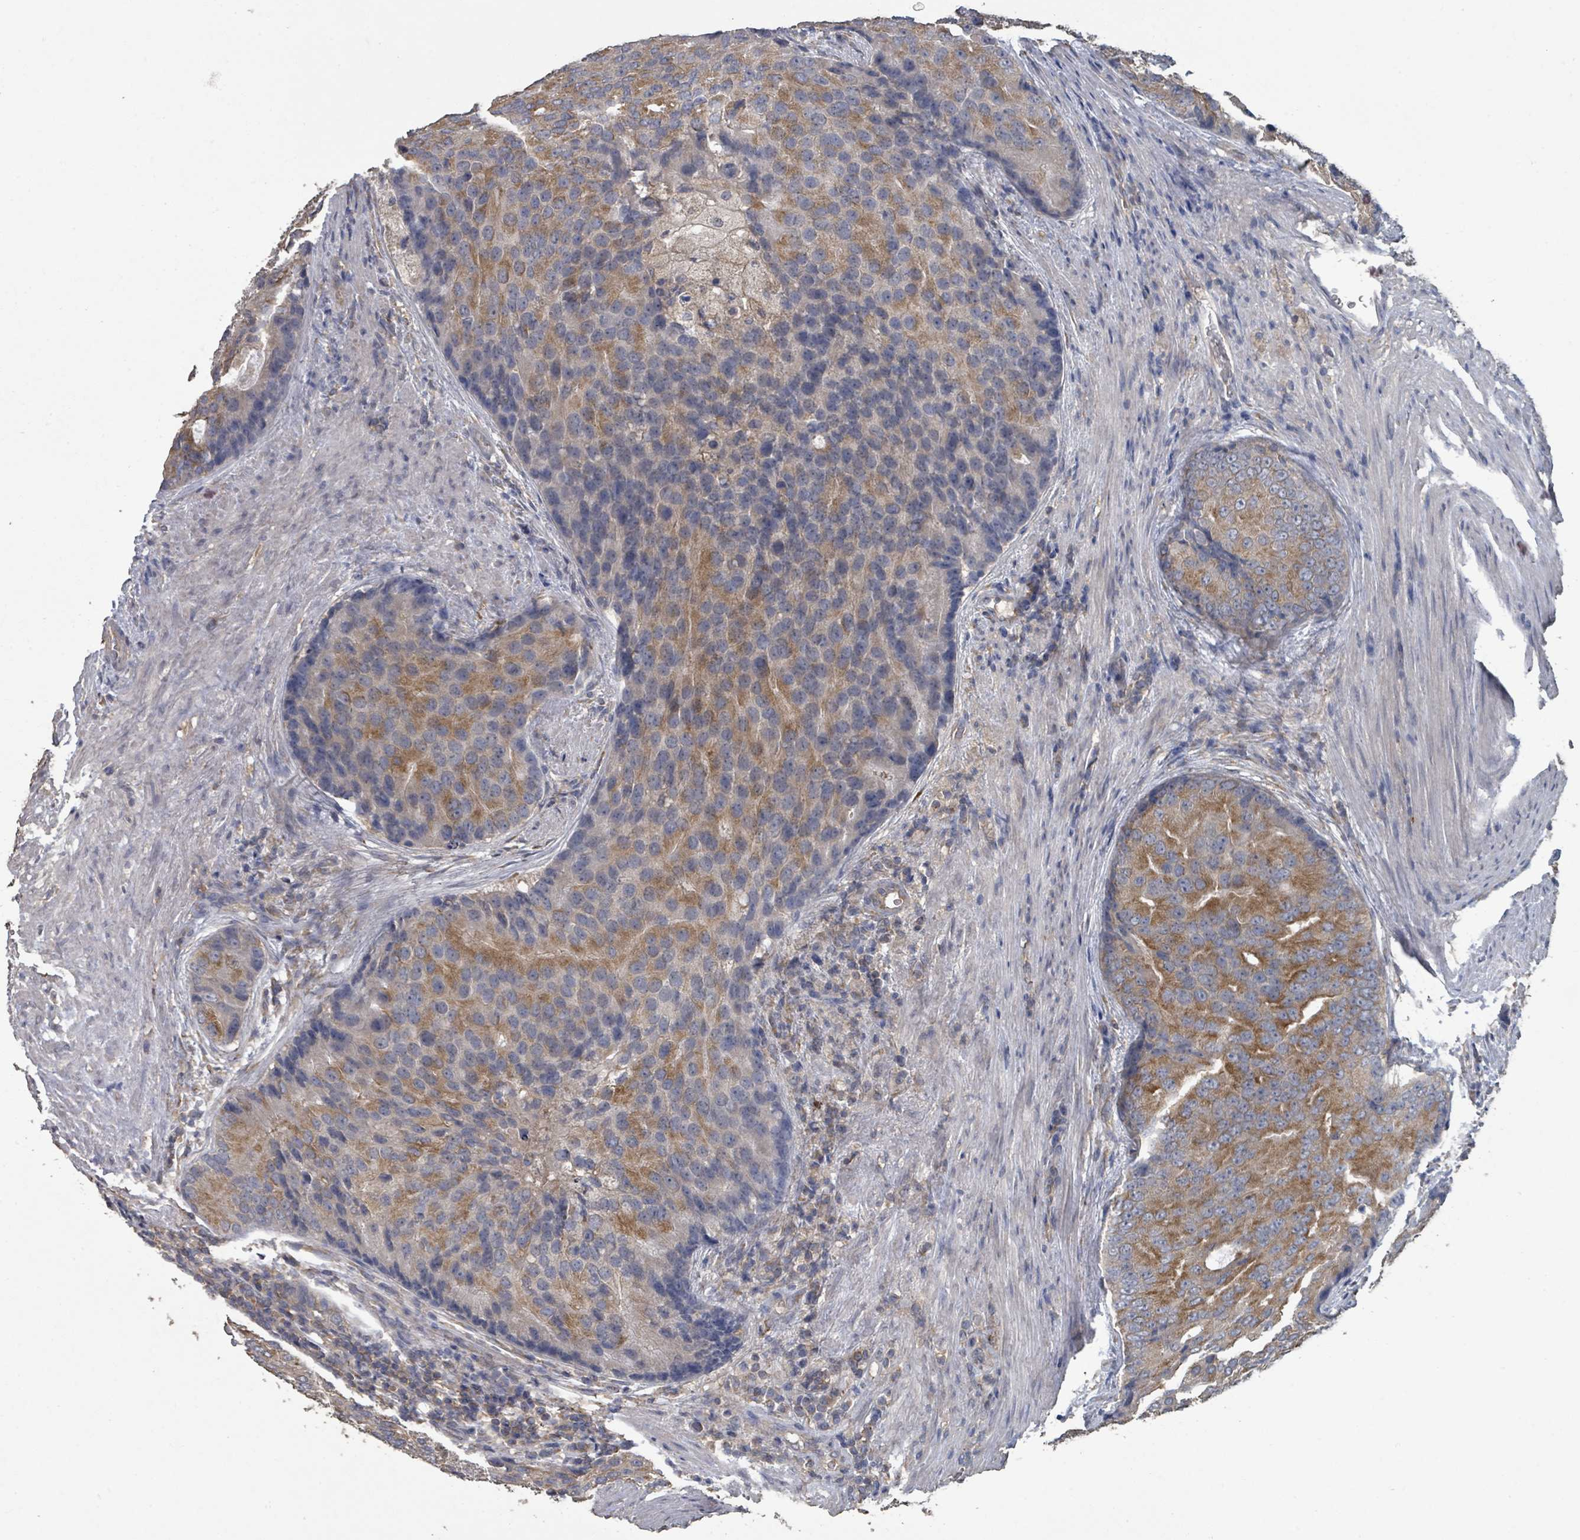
{"staining": {"intensity": "moderate", "quantity": ">75%", "location": "cytoplasmic/membranous"}, "tissue": "prostate cancer", "cell_type": "Tumor cells", "image_type": "cancer", "snomed": [{"axis": "morphology", "description": "Adenocarcinoma, High grade"}, {"axis": "topography", "description": "Prostate"}], "caption": "Prostate cancer stained with a brown dye exhibits moderate cytoplasmic/membranous positive staining in approximately >75% of tumor cells.", "gene": "SLC9A7", "patient": {"sex": "male", "age": 62}}